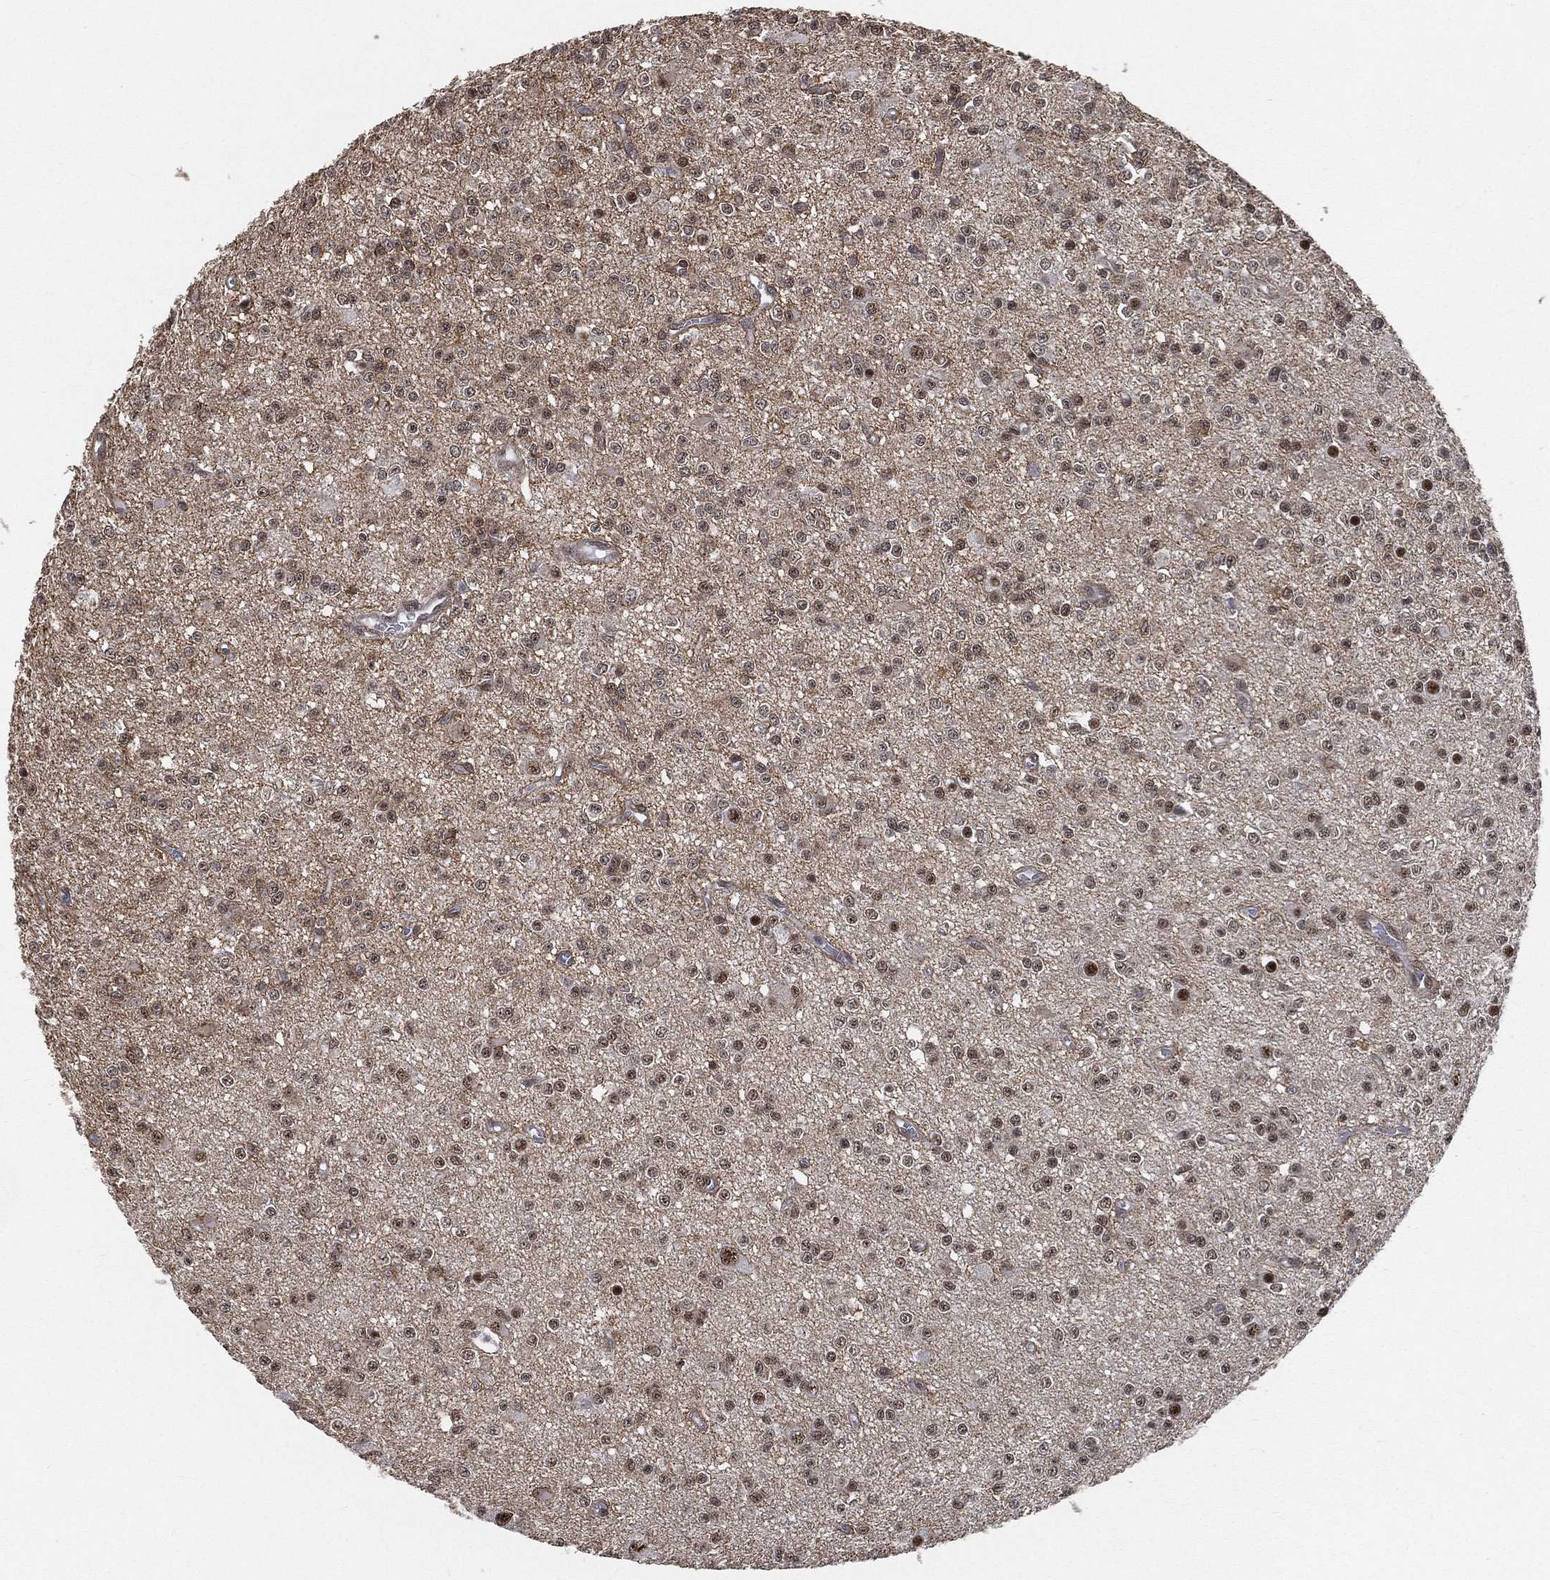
{"staining": {"intensity": "moderate", "quantity": "<25%", "location": "nuclear"}, "tissue": "glioma", "cell_type": "Tumor cells", "image_type": "cancer", "snomed": [{"axis": "morphology", "description": "Glioma, malignant, Low grade"}, {"axis": "topography", "description": "Brain"}], "caption": "IHC image of neoplastic tissue: human glioma stained using immunohistochemistry reveals low levels of moderate protein expression localized specifically in the nuclear of tumor cells, appearing as a nuclear brown color.", "gene": "RSRC2", "patient": {"sex": "female", "age": 45}}